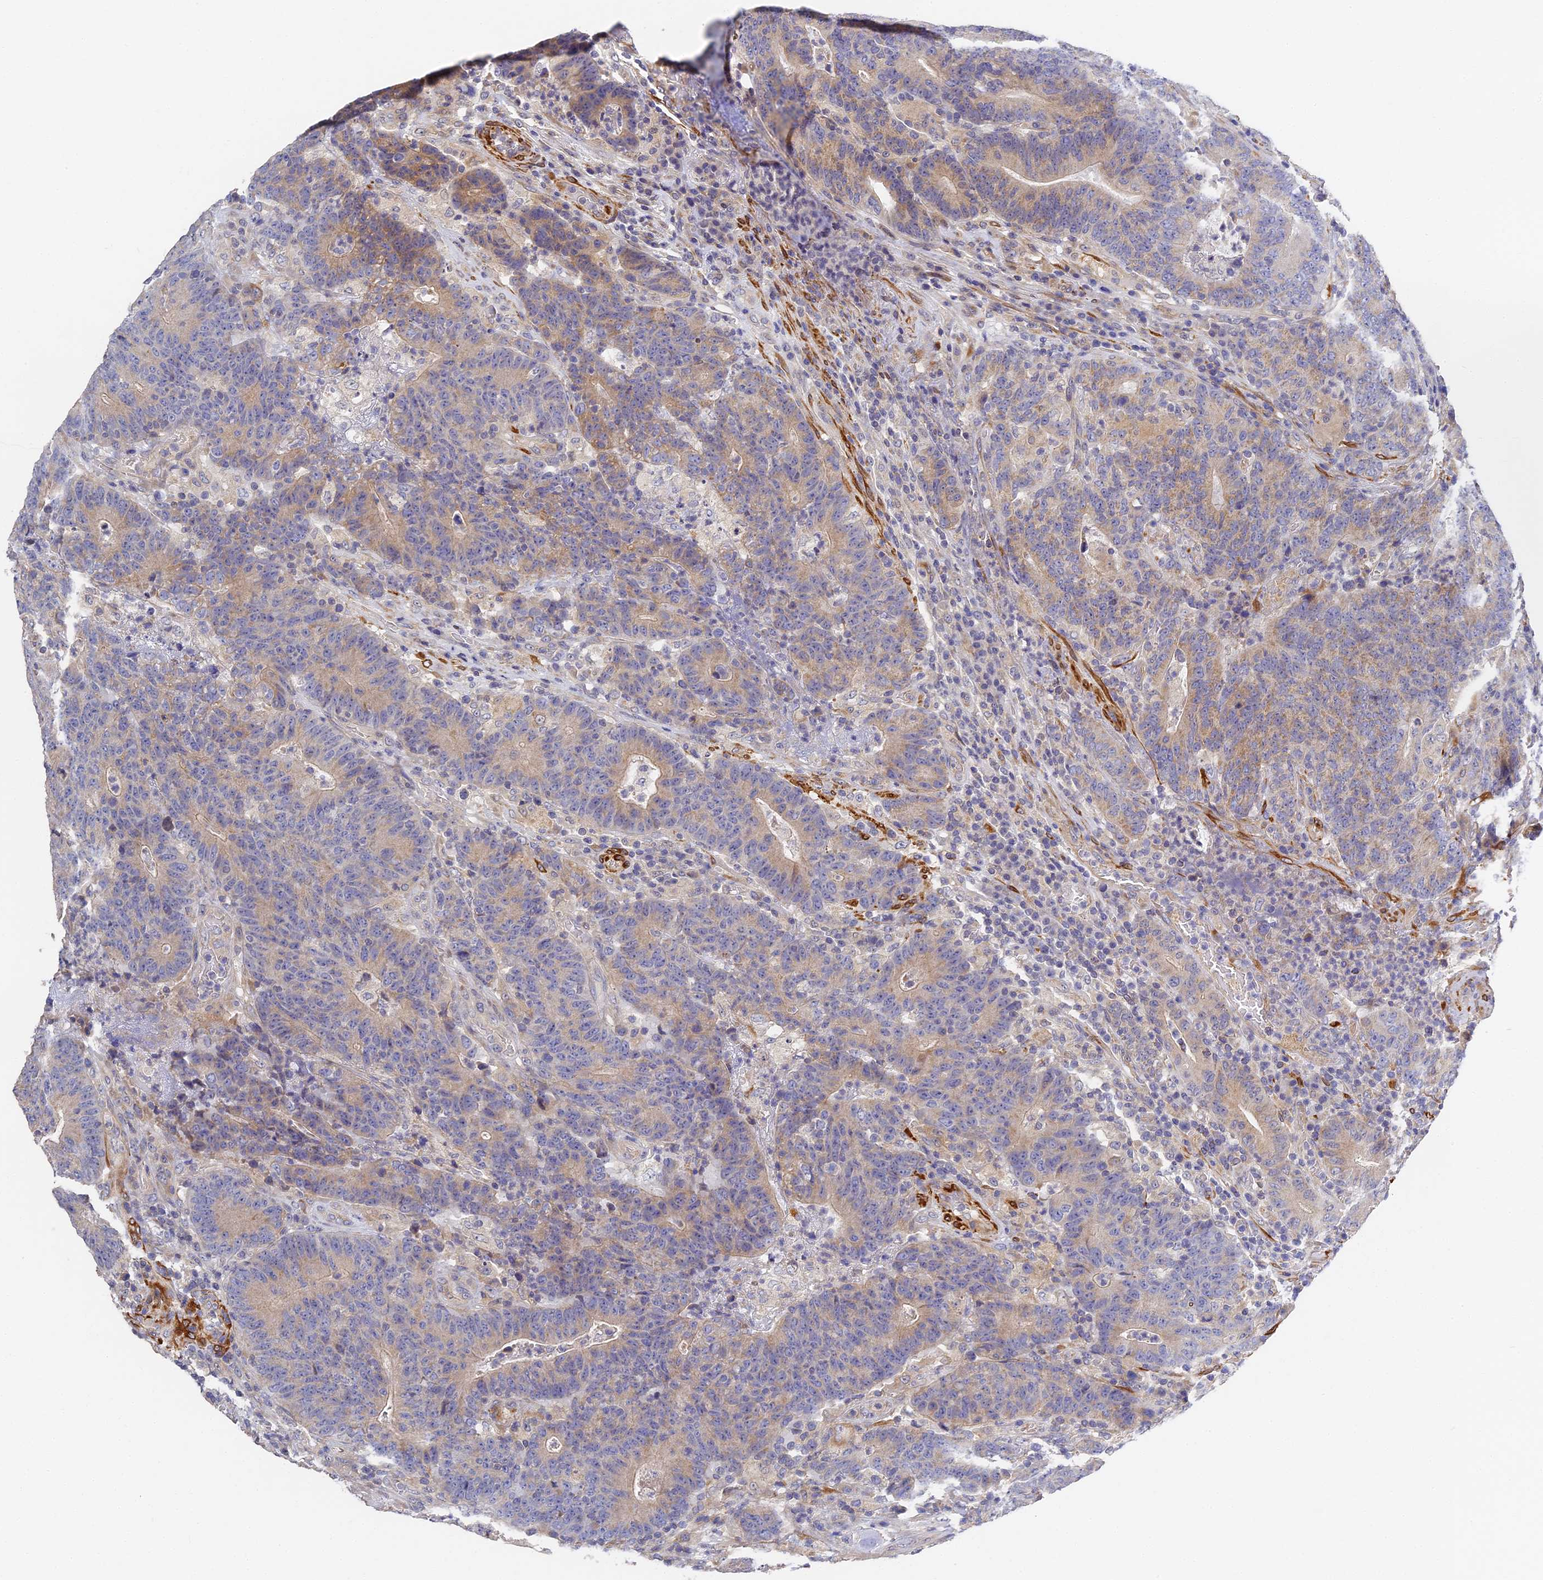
{"staining": {"intensity": "weak", "quantity": ">75%", "location": "cytoplasmic/membranous"}, "tissue": "colorectal cancer", "cell_type": "Tumor cells", "image_type": "cancer", "snomed": [{"axis": "morphology", "description": "Normal tissue, NOS"}, {"axis": "morphology", "description": "Adenocarcinoma, NOS"}, {"axis": "topography", "description": "Colon"}], "caption": "Protein staining demonstrates weak cytoplasmic/membranous expression in approximately >75% of tumor cells in colorectal cancer. (Stains: DAB in brown, nuclei in blue, Microscopy: brightfield microscopy at high magnification).", "gene": "CCDC113", "patient": {"sex": "female", "age": 75}}